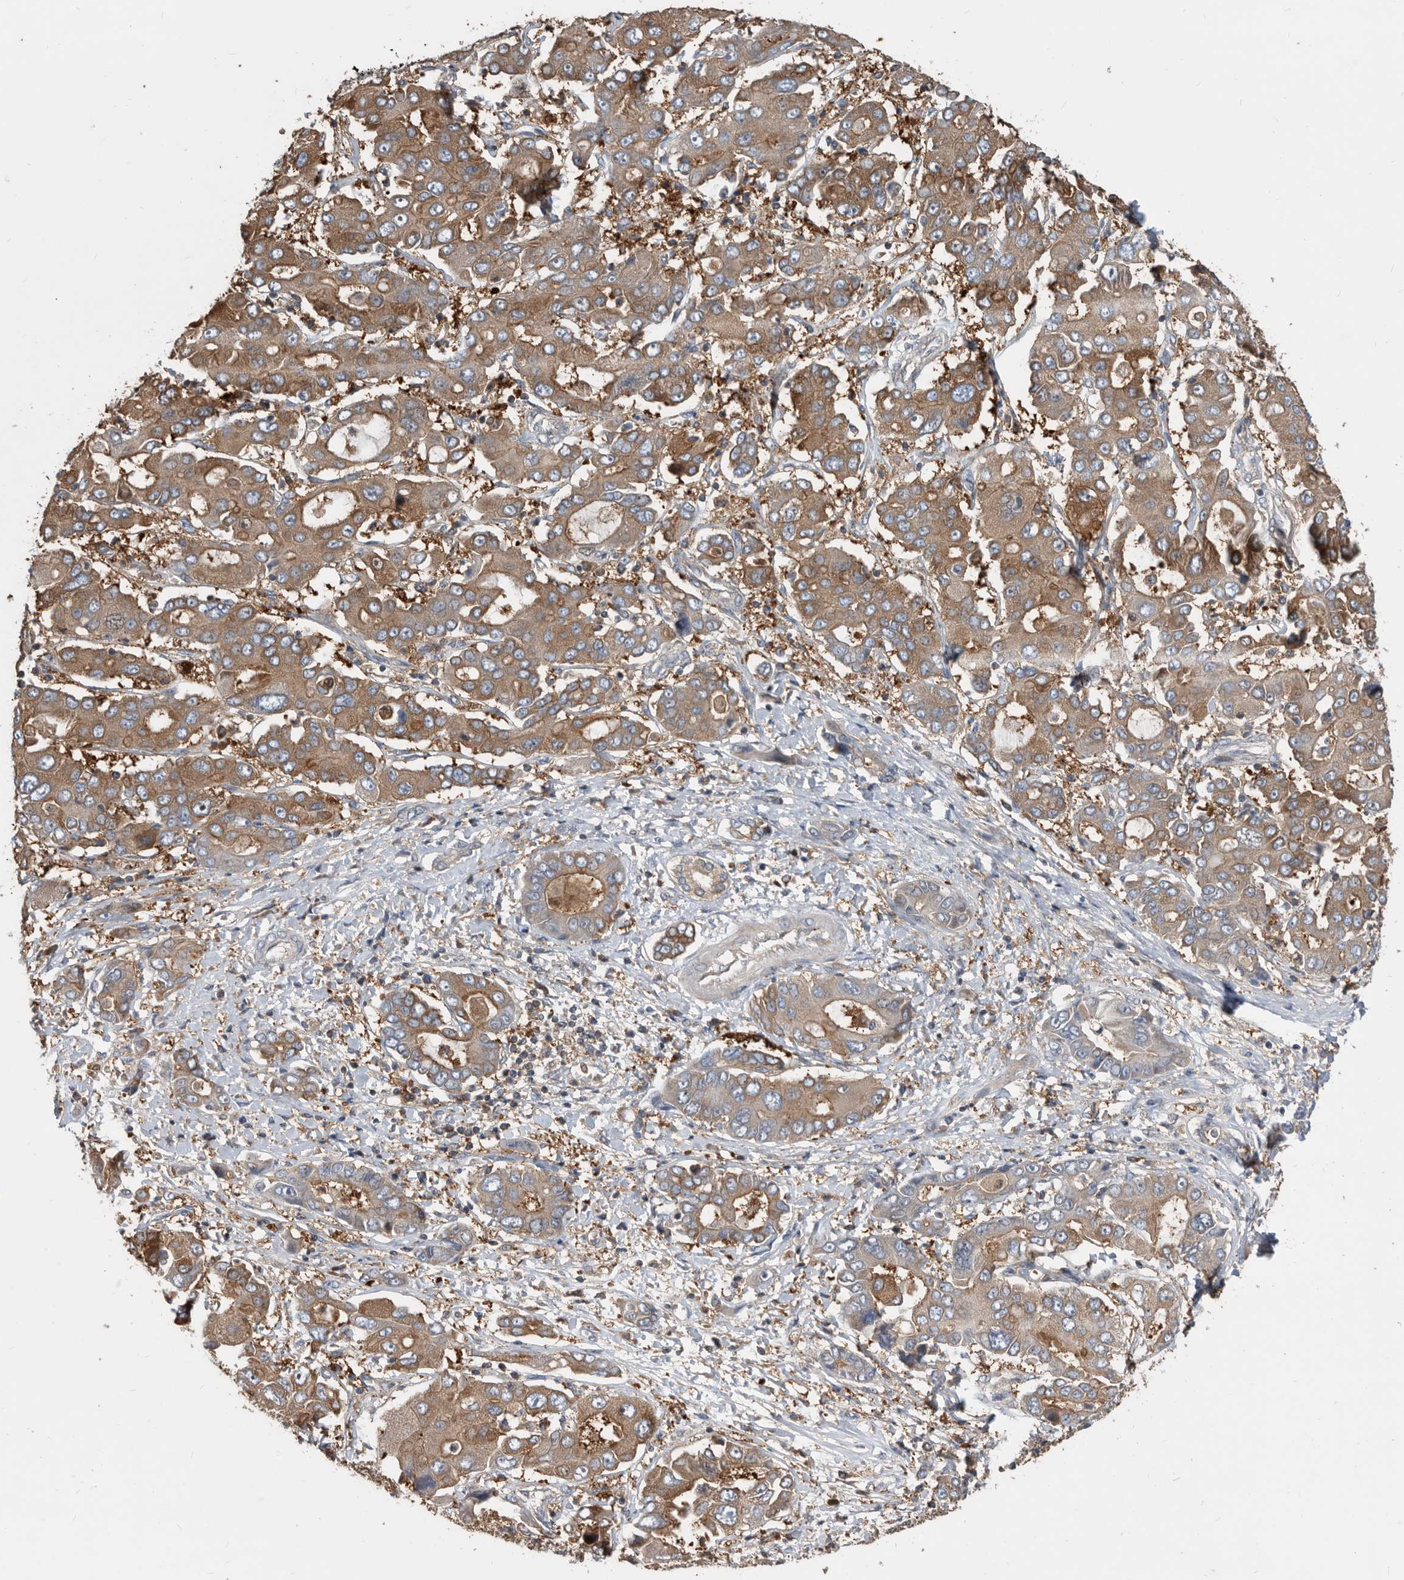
{"staining": {"intensity": "moderate", "quantity": "25%-75%", "location": "cytoplasmic/membranous"}, "tissue": "liver cancer", "cell_type": "Tumor cells", "image_type": "cancer", "snomed": [{"axis": "morphology", "description": "Cholangiocarcinoma"}, {"axis": "topography", "description": "Liver"}], "caption": "About 25%-75% of tumor cells in human cholangiocarcinoma (liver) demonstrate moderate cytoplasmic/membranous protein staining as visualized by brown immunohistochemical staining.", "gene": "APEH", "patient": {"sex": "male", "age": 67}}